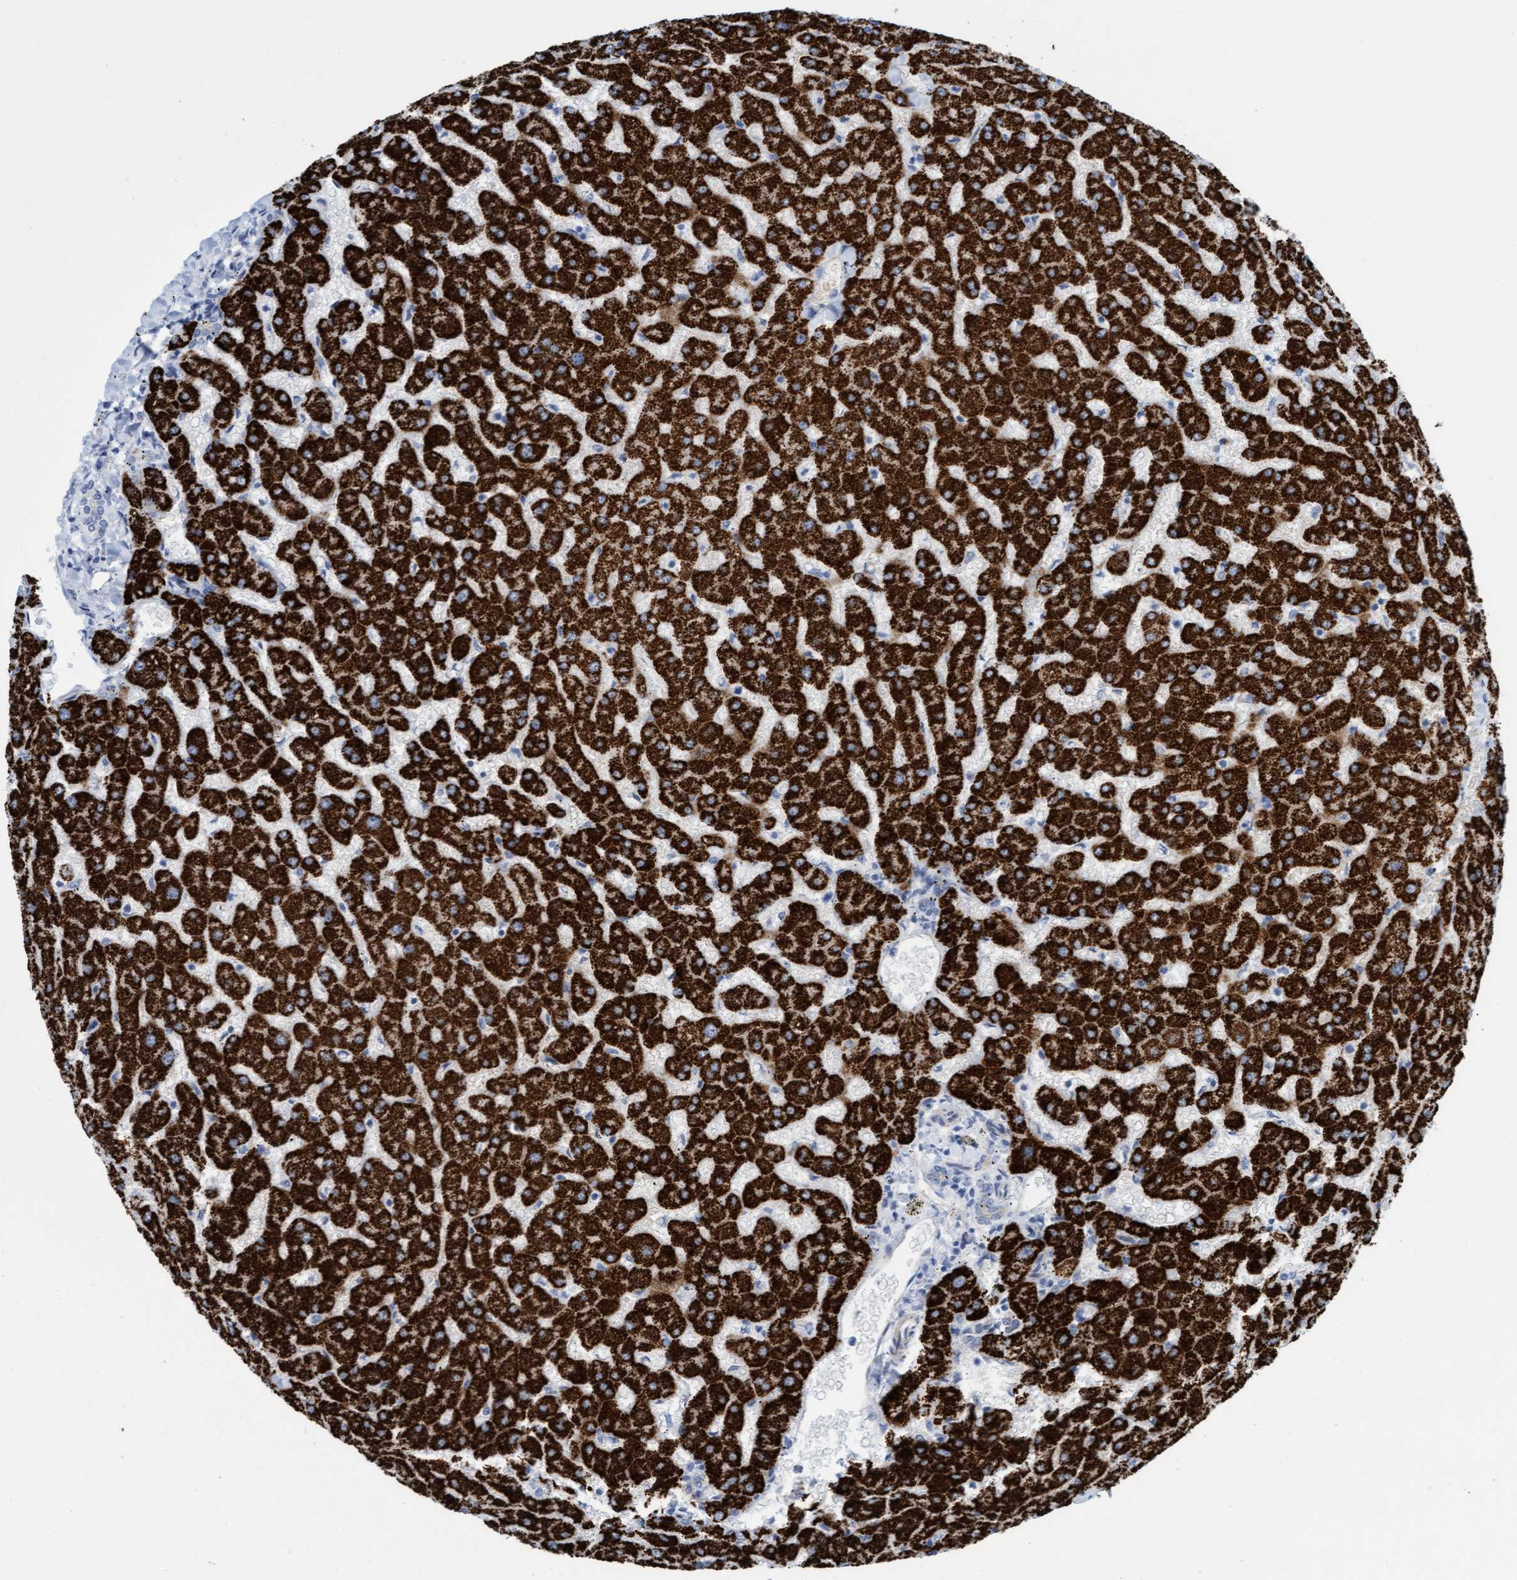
{"staining": {"intensity": "negative", "quantity": "none", "location": "none"}, "tissue": "liver", "cell_type": "Cholangiocytes", "image_type": "normal", "snomed": [{"axis": "morphology", "description": "Normal tissue, NOS"}, {"axis": "topography", "description": "Liver"}], "caption": "Liver stained for a protein using immunohistochemistry (IHC) shows no positivity cholangiocytes.", "gene": "MTFR1", "patient": {"sex": "female", "age": 63}}